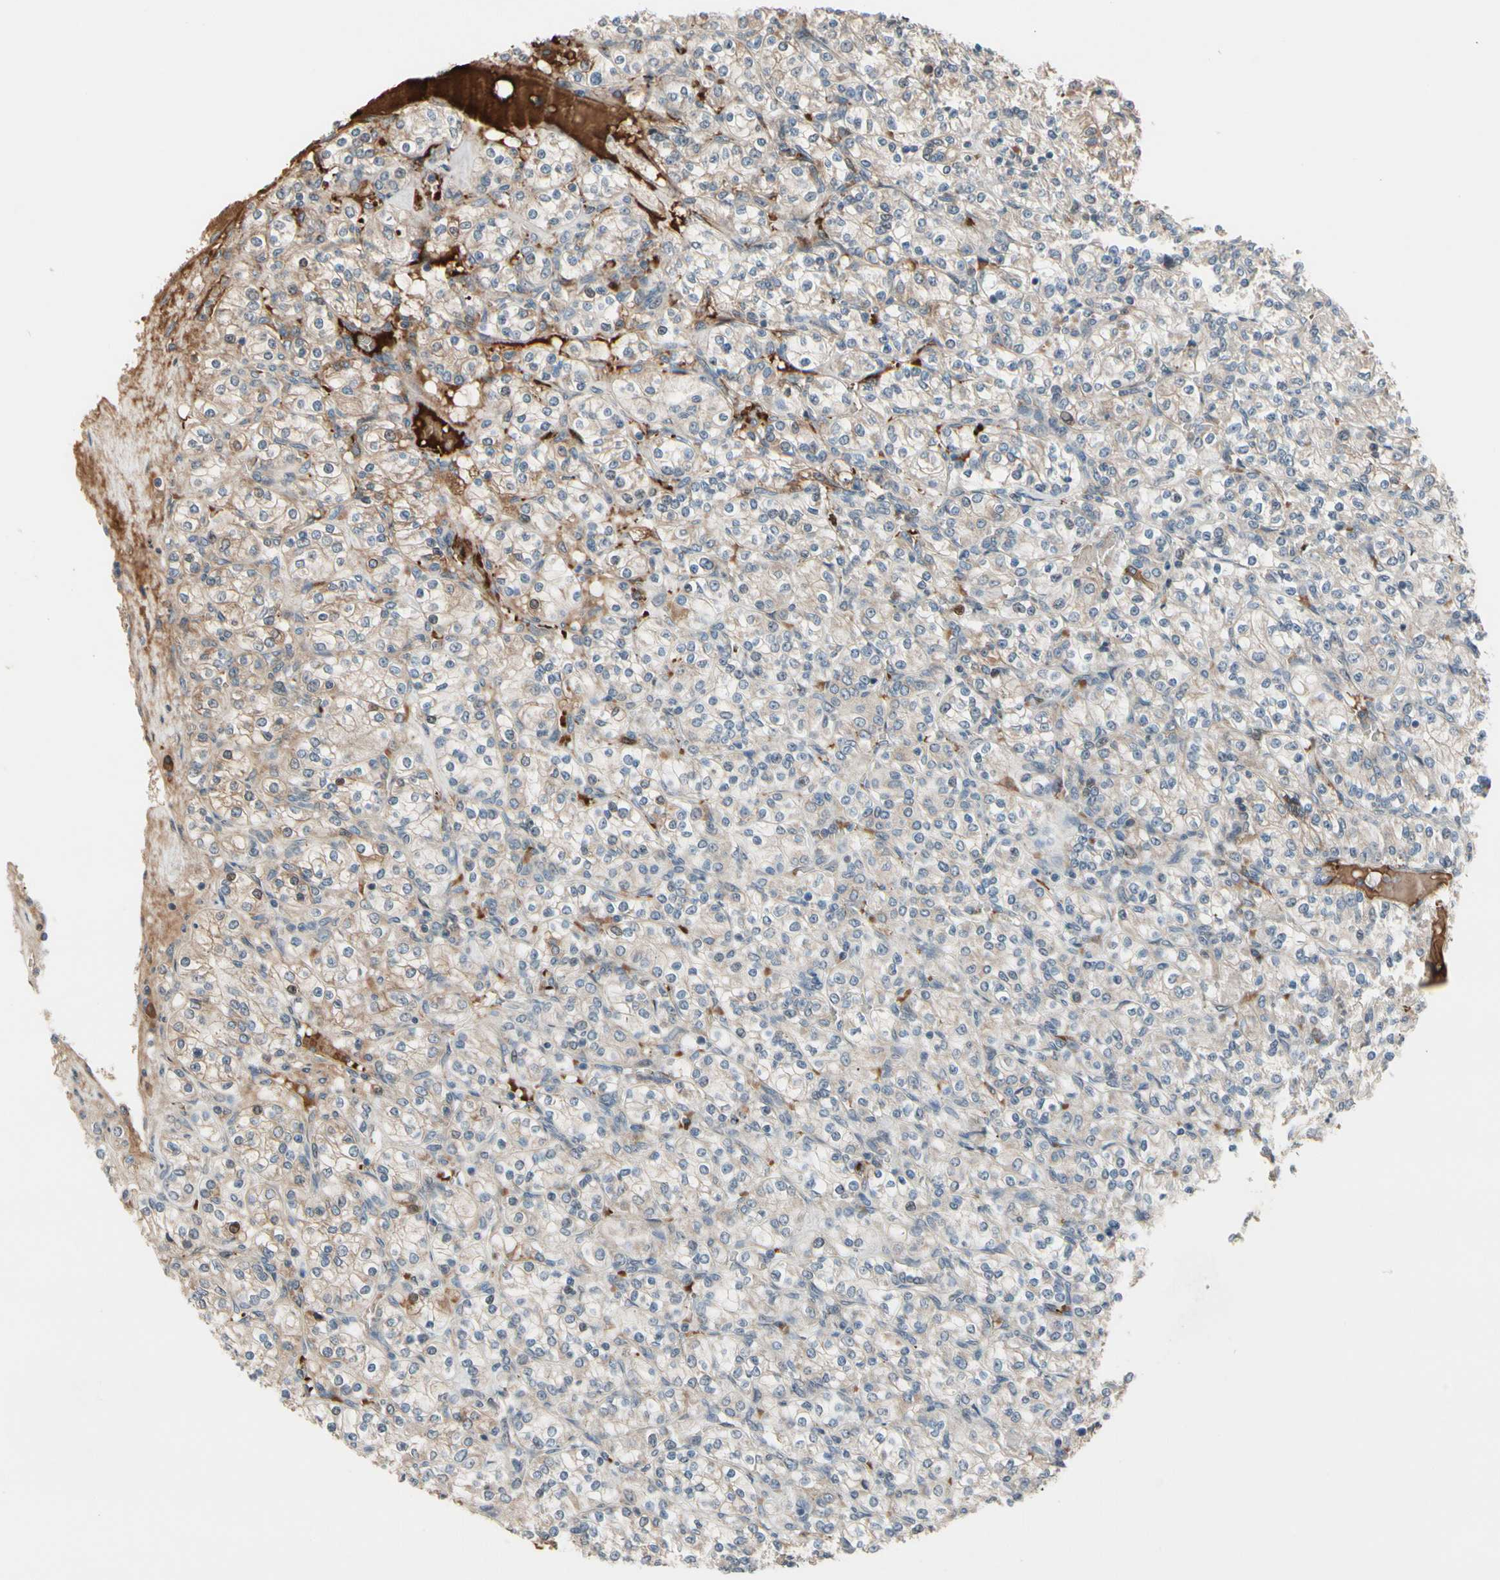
{"staining": {"intensity": "weak", "quantity": "25%-75%", "location": "cytoplasmic/membranous"}, "tissue": "renal cancer", "cell_type": "Tumor cells", "image_type": "cancer", "snomed": [{"axis": "morphology", "description": "Adenocarcinoma, NOS"}, {"axis": "topography", "description": "Kidney"}], "caption": "Renal adenocarcinoma stained with a protein marker exhibits weak staining in tumor cells.", "gene": "SNX29", "patient": {"sex": "male", "age": 77}}